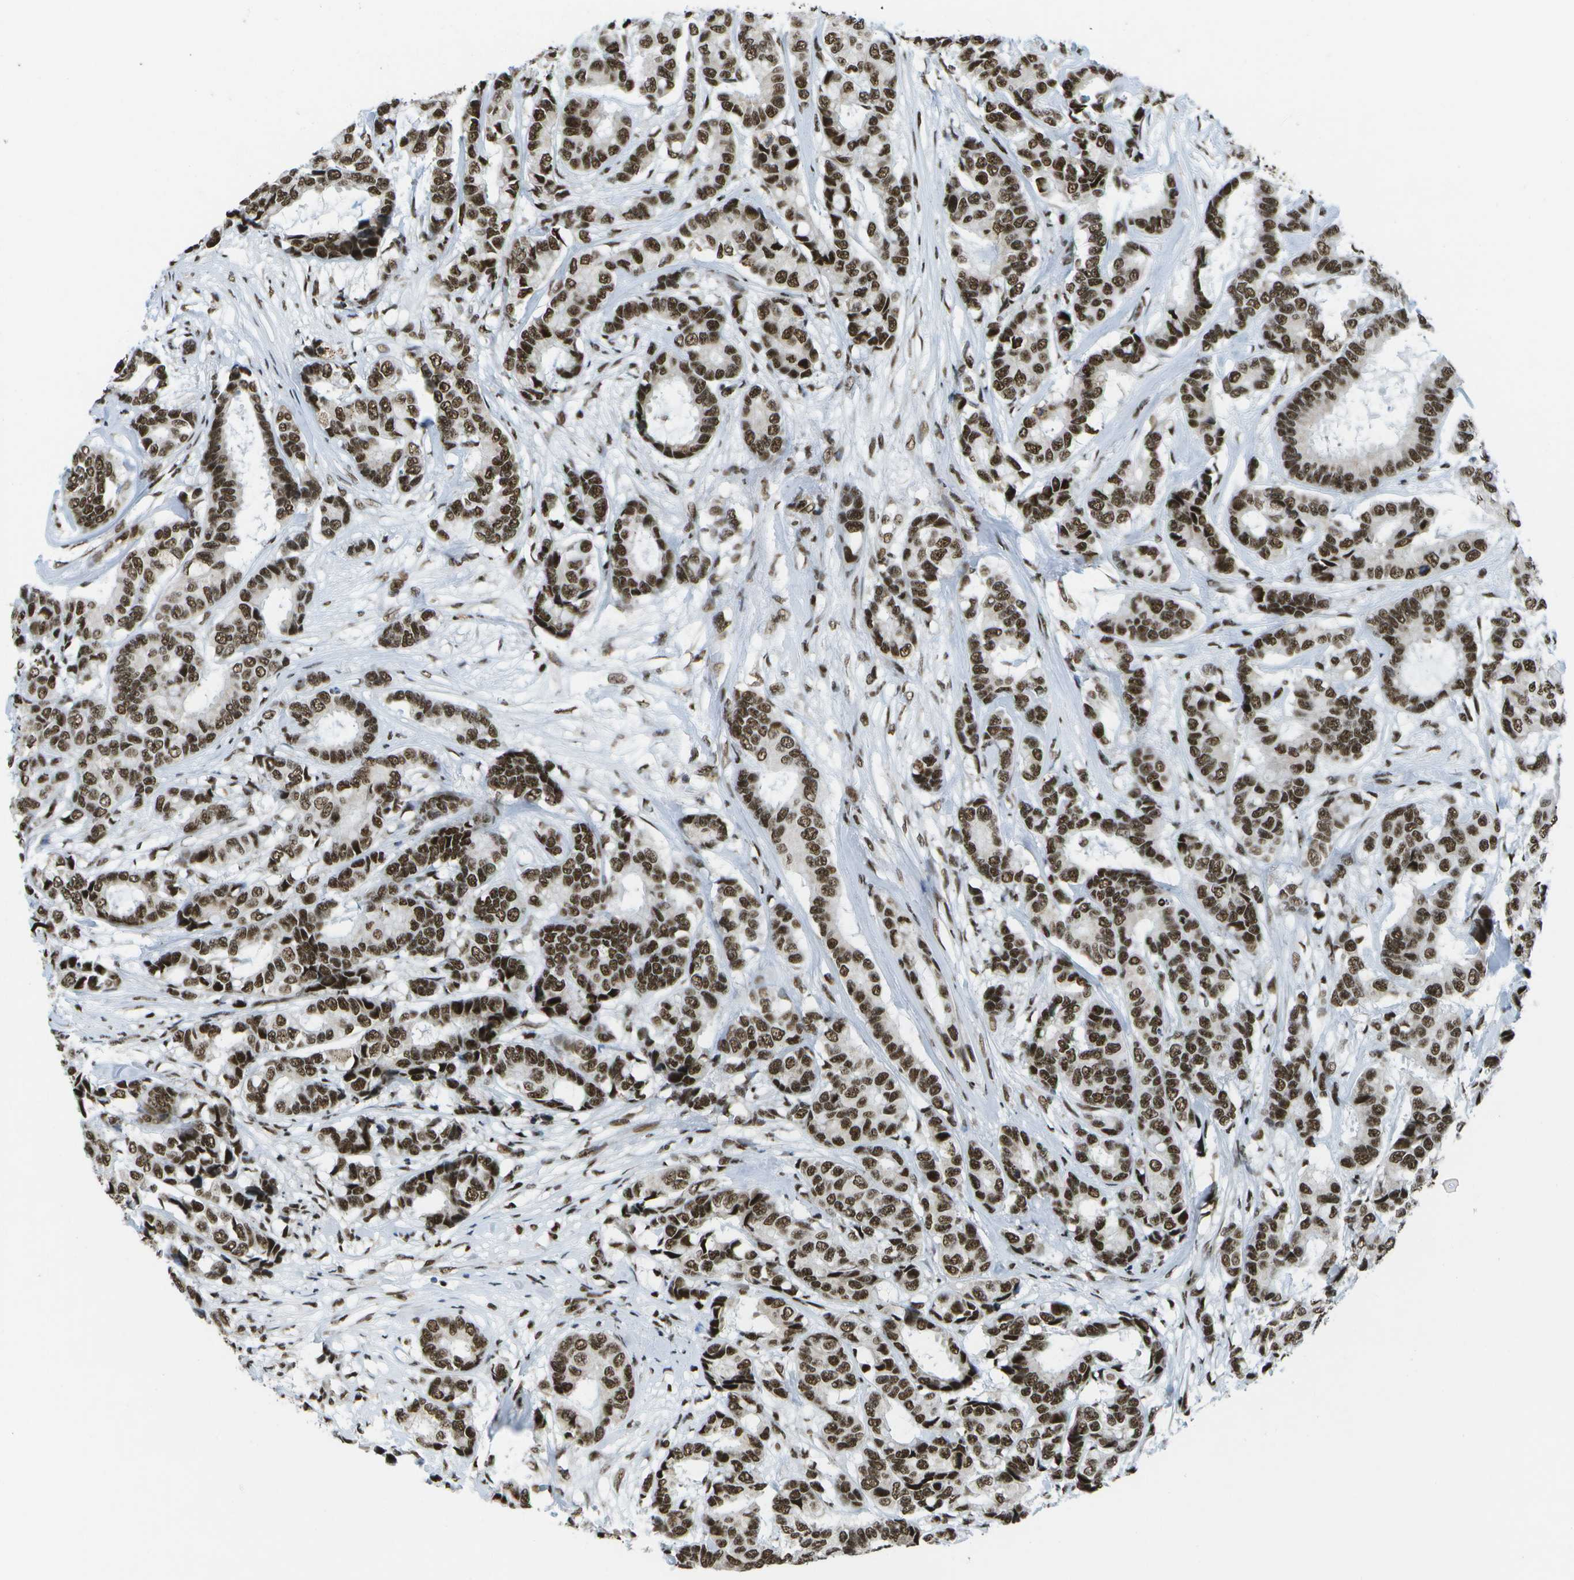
{"staining": {"intensity": "strong", "quantity": ">75%", "location": "nuclear"}, "tissue": "breast cancer", "cell_type": "Tumor cells", "image_type": "cancer", "snomed": [{"axis": "morphology", "description": "Duct carcinoma"}, {"axis": "topography", "description": "Breast"}], "caption": "About >75% of tumor cells in breast cancer (intraductal carcinoma) exhibit strong nuclear protein expression as visualized by brown immunohistochemical staining.", "gene": "NSRP1", "patient": {"sex": "female", "age": 87}}